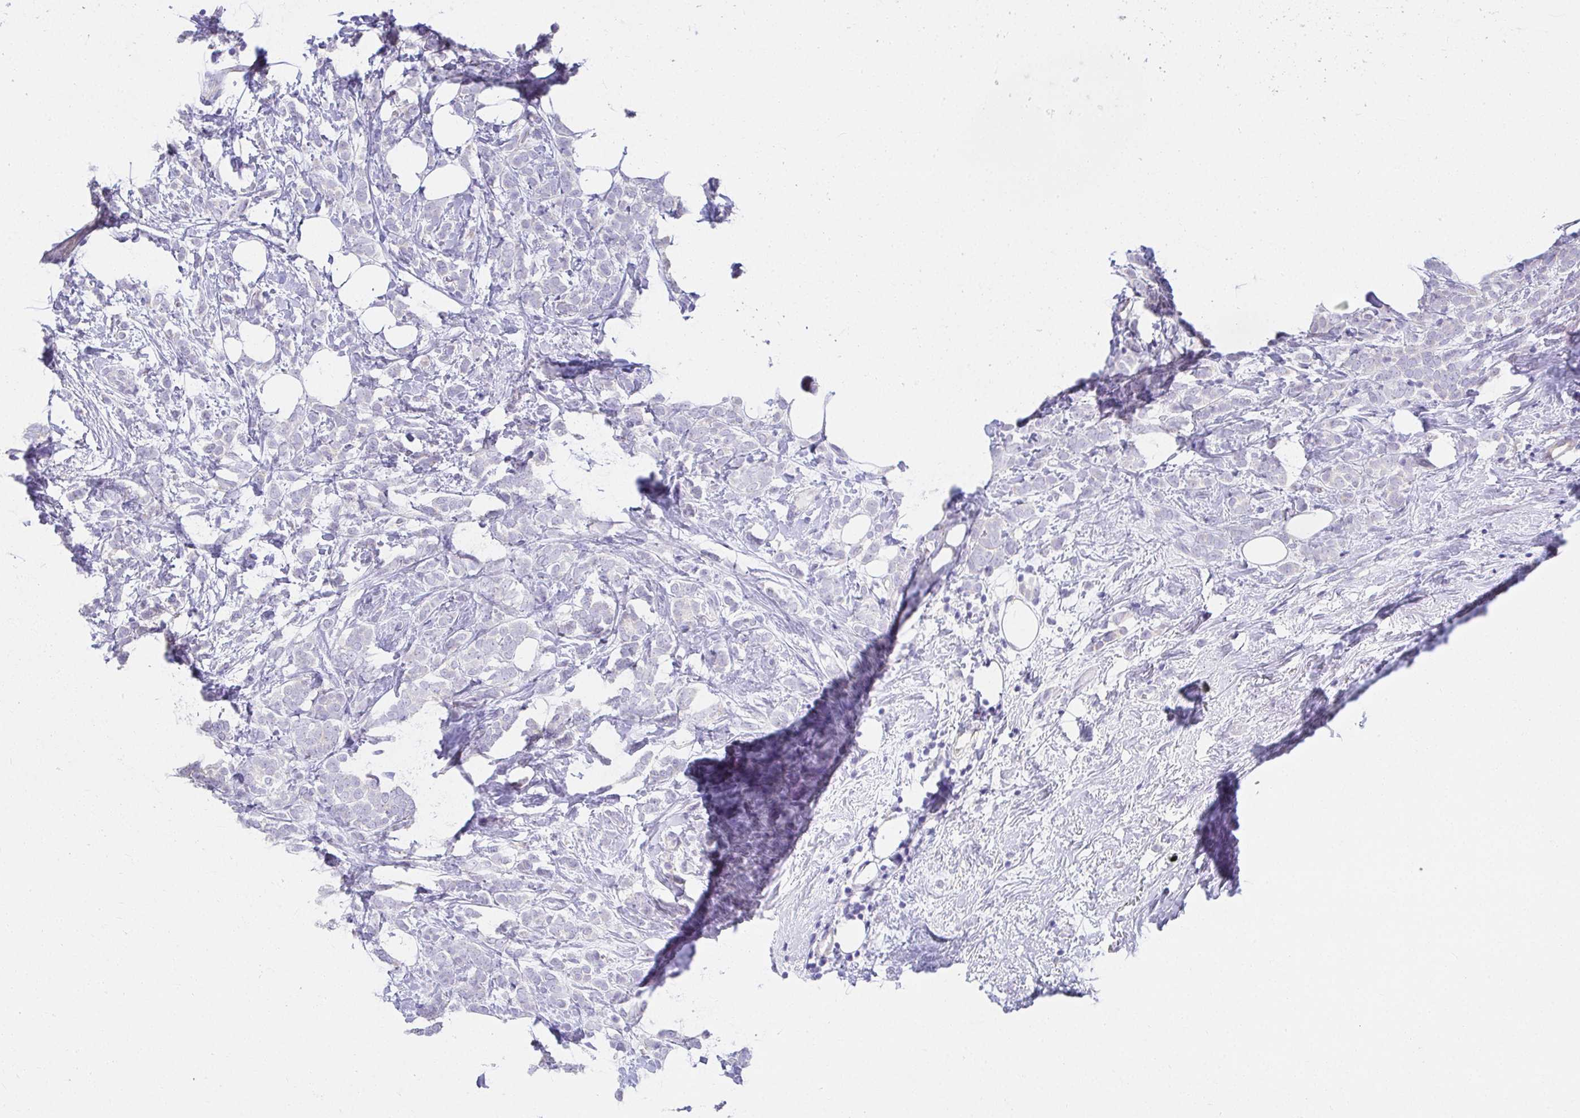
{"staining": {"intensity": "negative", "quantity": "none", "location": "none"}, "tissue": "breast cancer", "cell_type": "Tumor cells", "image_type": "cancer", "snomed": [{"axis": "morphology", "description": "Lobular carcinoma"}, {"axis": "topography", "description": "Breast"}], "caption": "Human breast cancer stained for a protein using immunohistochemistry demonstrates no positivity in tumor cells.", "gene": "VGLL1", "patient": {"sex": "female", "age": 49}}